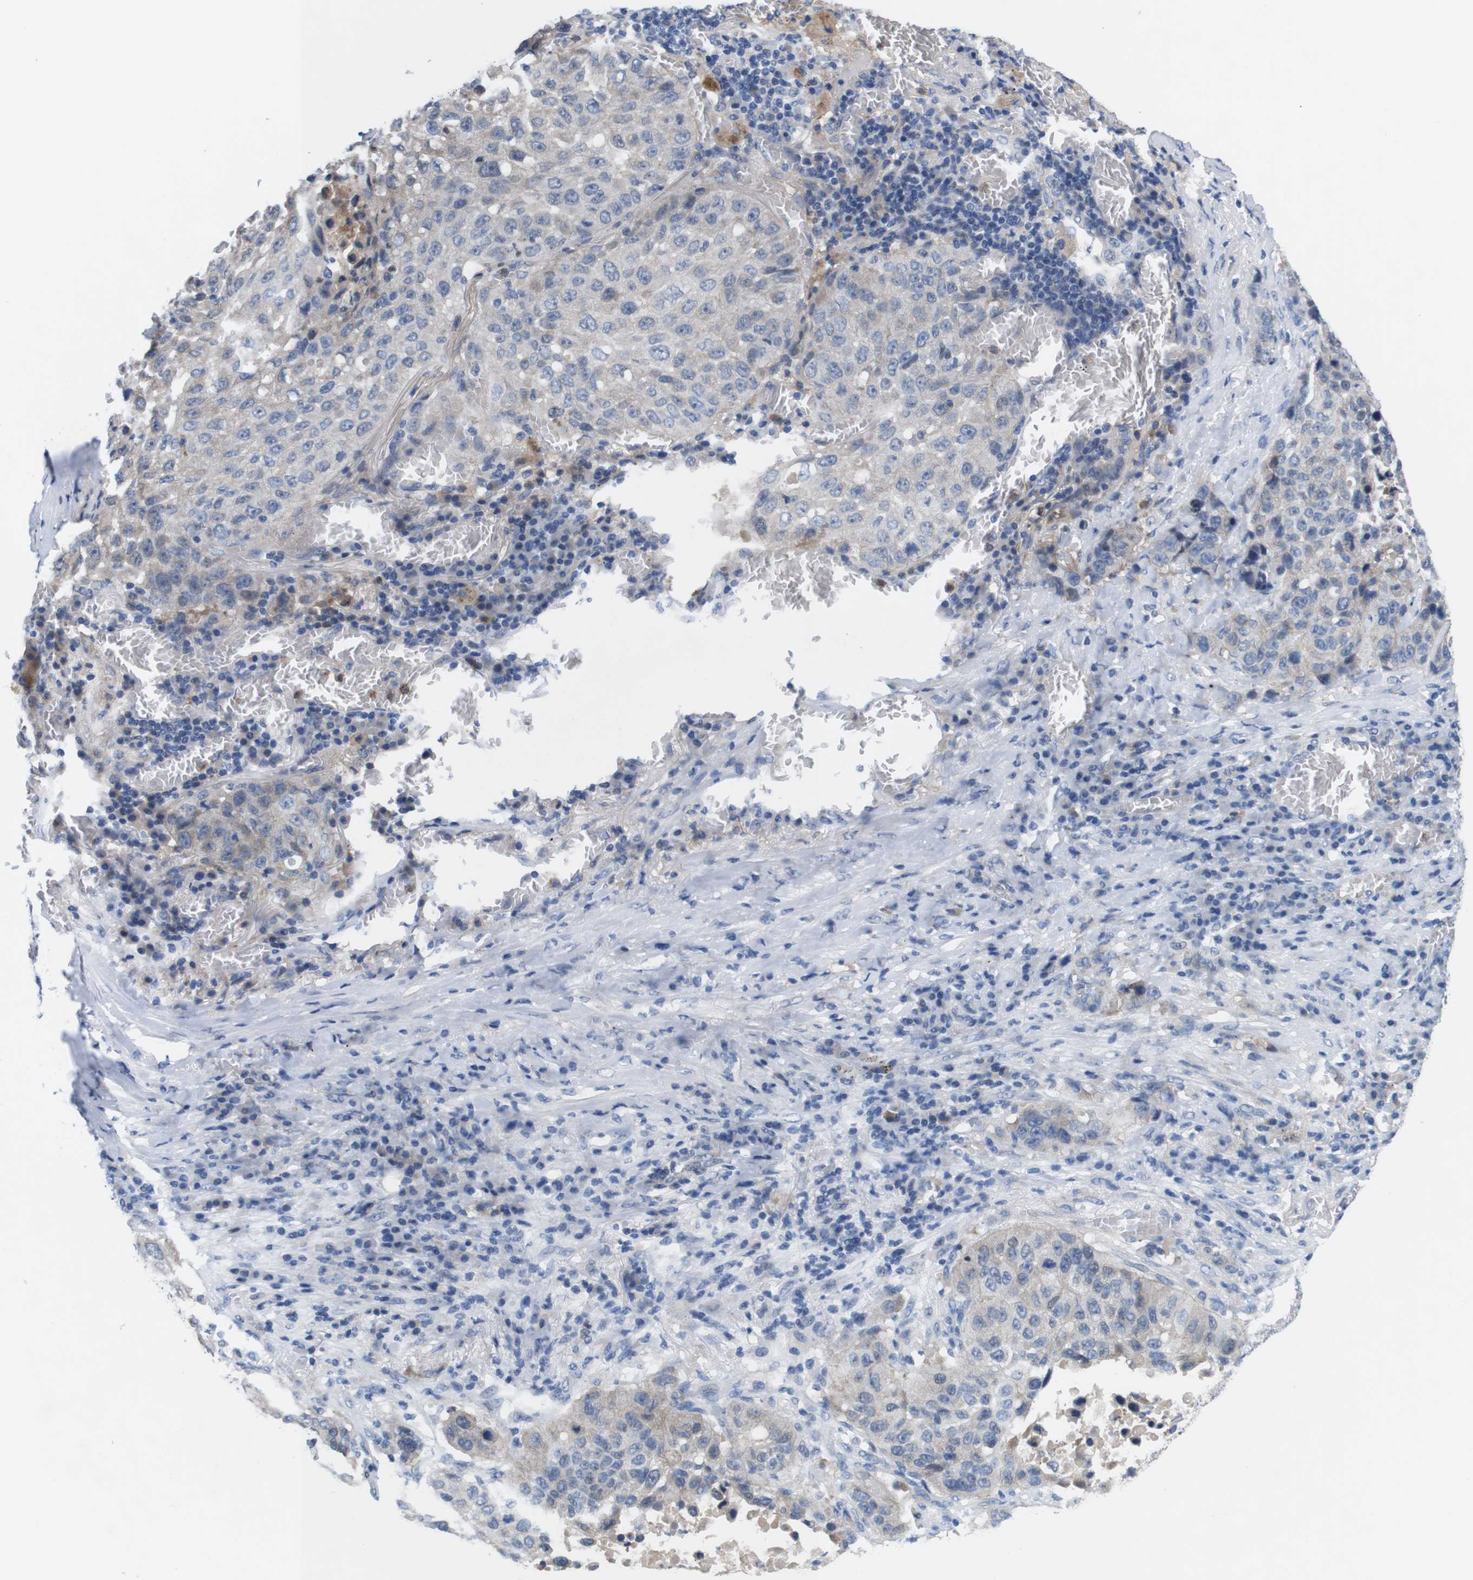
{"staining": {"intensity": "weak", "quantity": "<25%", "location": "cytoplasmic/membranous"}, "tissue": "lung cancer", "cell_type": "Tumor cells", "image_type": "cancer", "snomed": [{"axis": "morphology", "description": "Squamous cell carcinoma, NOS"}, {"axis": "topography", "description": "Lung"}], "caption": "Immunohistochemistry photomicrograph of neoplastic tissue: squamous cell carcinoma (lung) stained with DAB displays no significant protein staining in tumor cells. (DAB IHC with hematoxylin counter stain).", "gene": "C1RL", "patient": {"sex": "male", "age": 57}}